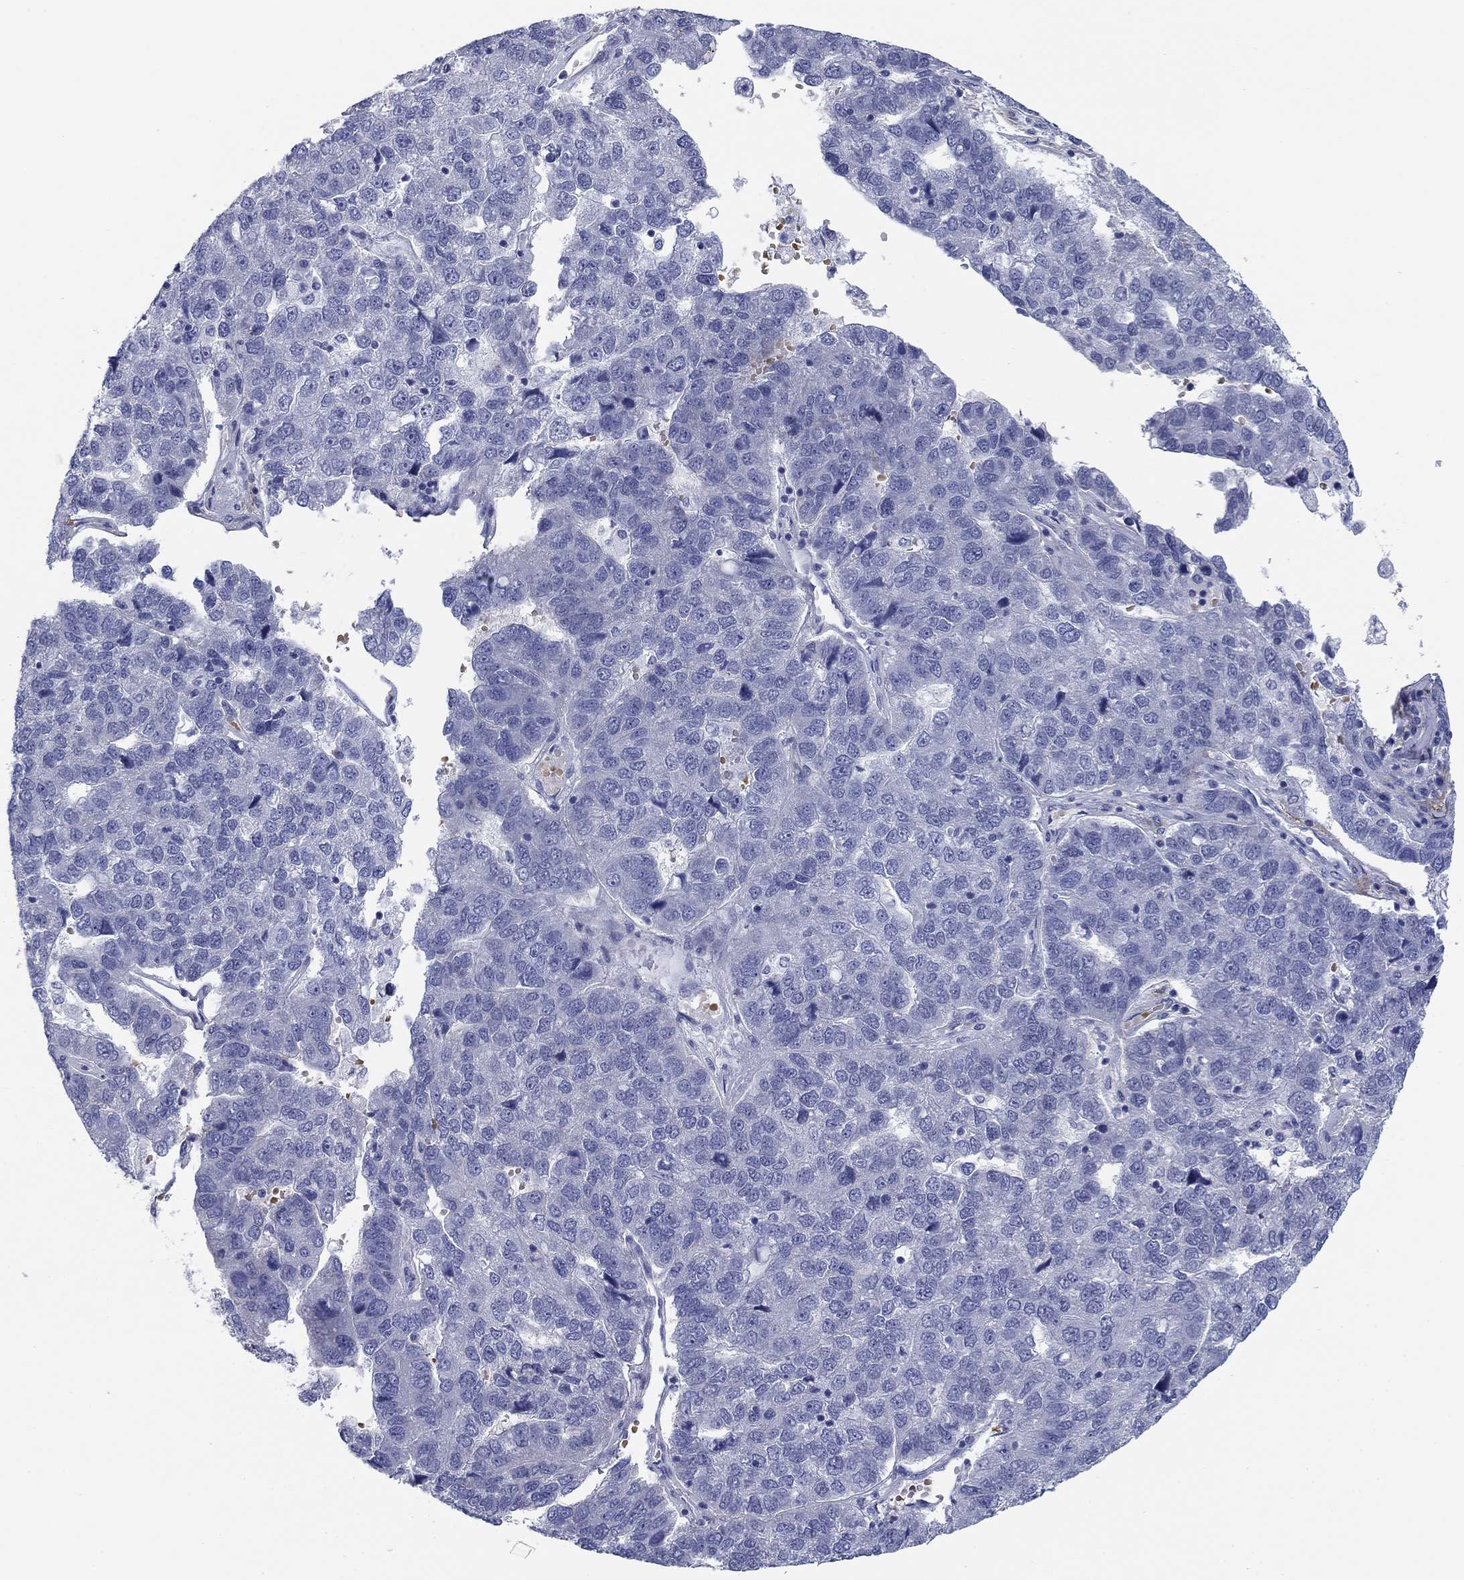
{"staining": {"intensity": "negative", "quantity": "none", "location": "none"}, "tissue": "pancreatic cancer", "cell_type": "Tumor cells", "image_type": "cancer", "snomed": [{"axis": "morphology", "description": "Adenocarcinoma, NOS"}, {"axis": "topography", "description": "Pancreas"}], "caption": "Tumor cells are negative for protein expression in human adenocarcinoma (pancreatic).", "gene": "GPC1", "patient": {"sex": "female", "age": 61}}